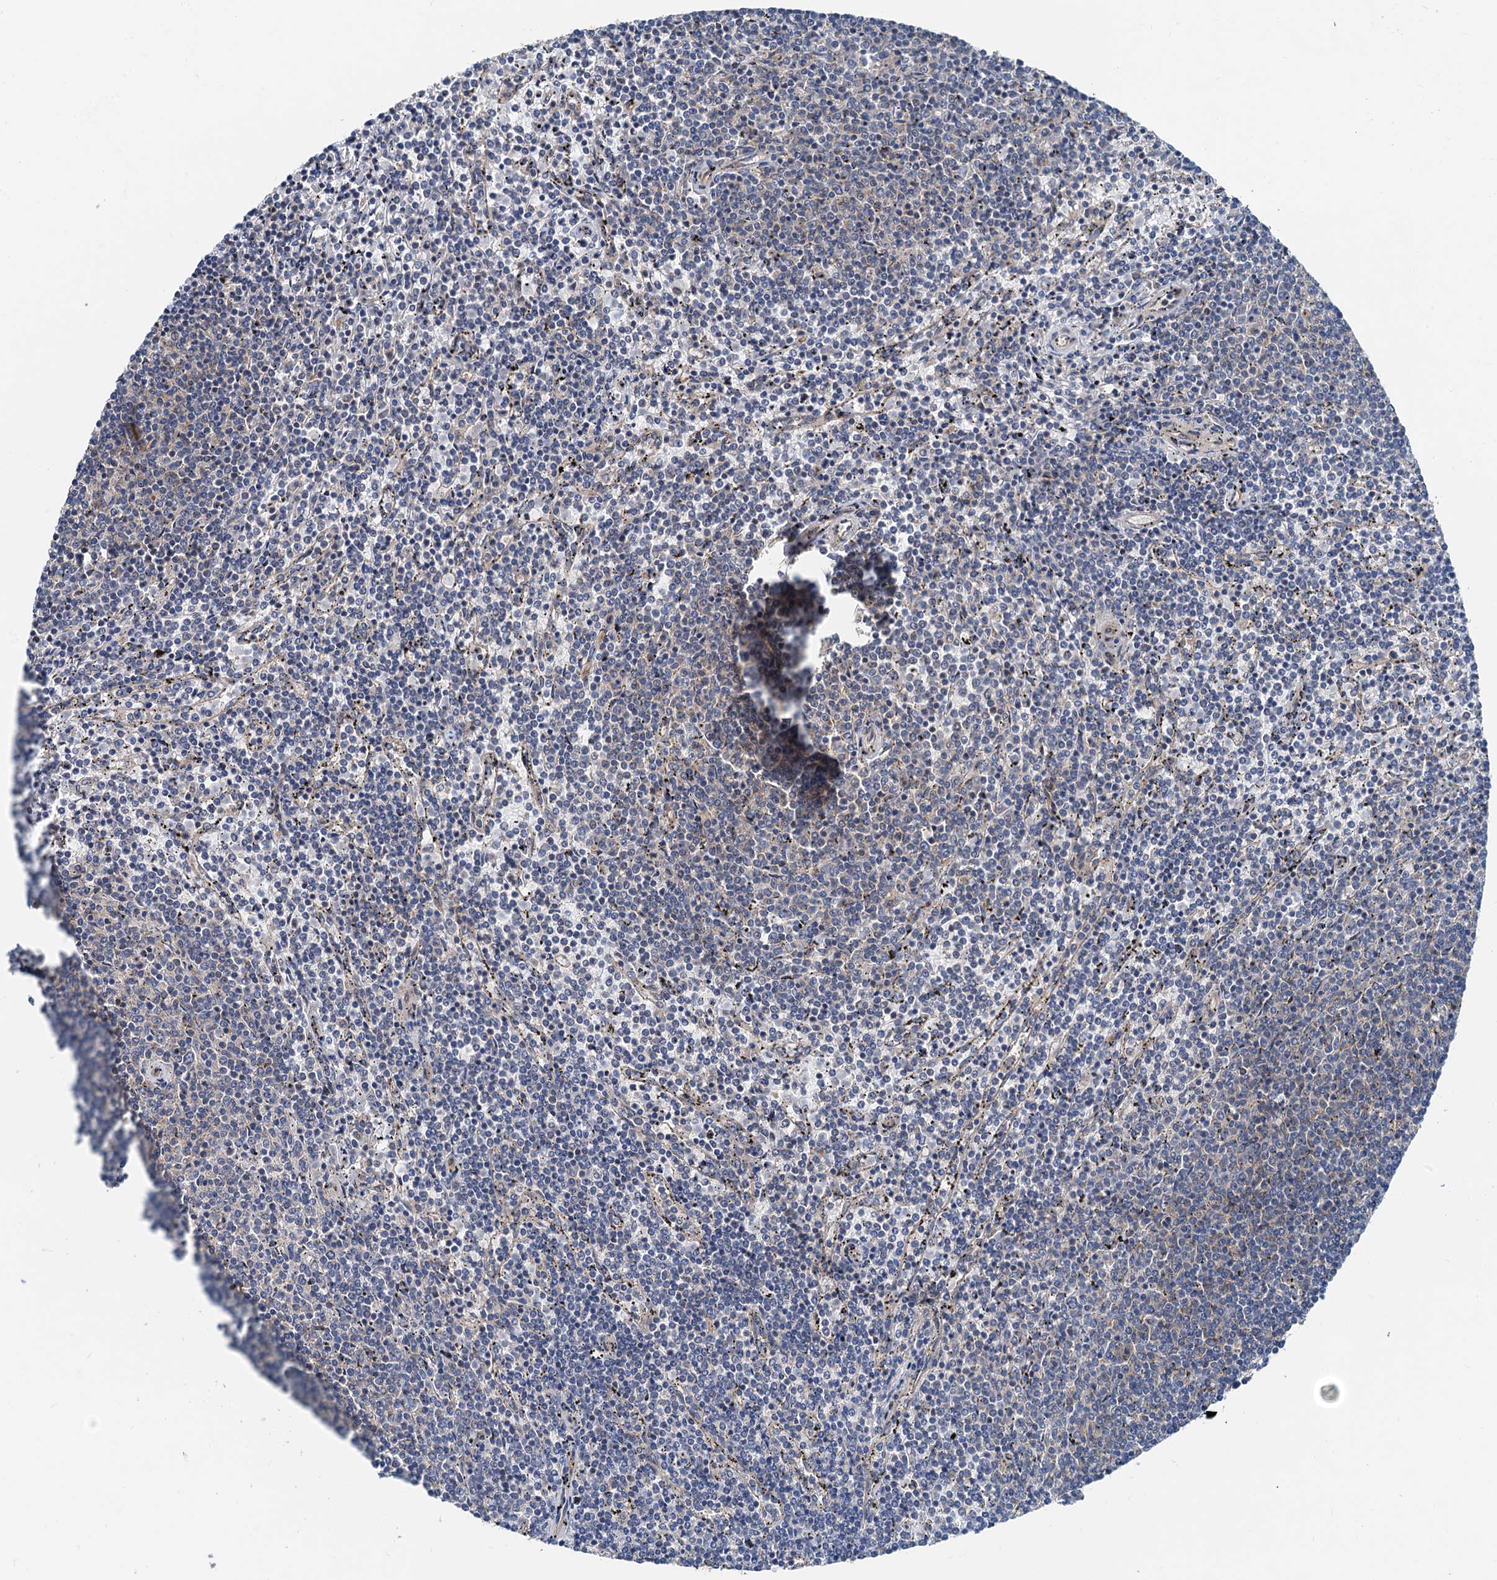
{"staining": {"intensity": "negative", "quantity": "none", "location": "none"}, "tissue": "lymphoma", "cell_type": "Tumor cells", "image_type": "cancer", "snomed": [{"axis": "morphology", "description": "Malignant lymphoma, non-Hodgkin's type, Low grade"}, {"axis": "topography", "description": "Spleen"}], "caption": "Lymphoma stained for a protein using IHC reveals no staining tumor cells.", "gene": "ANKRD26", "patient": {"sex": "female", "age": 50}}